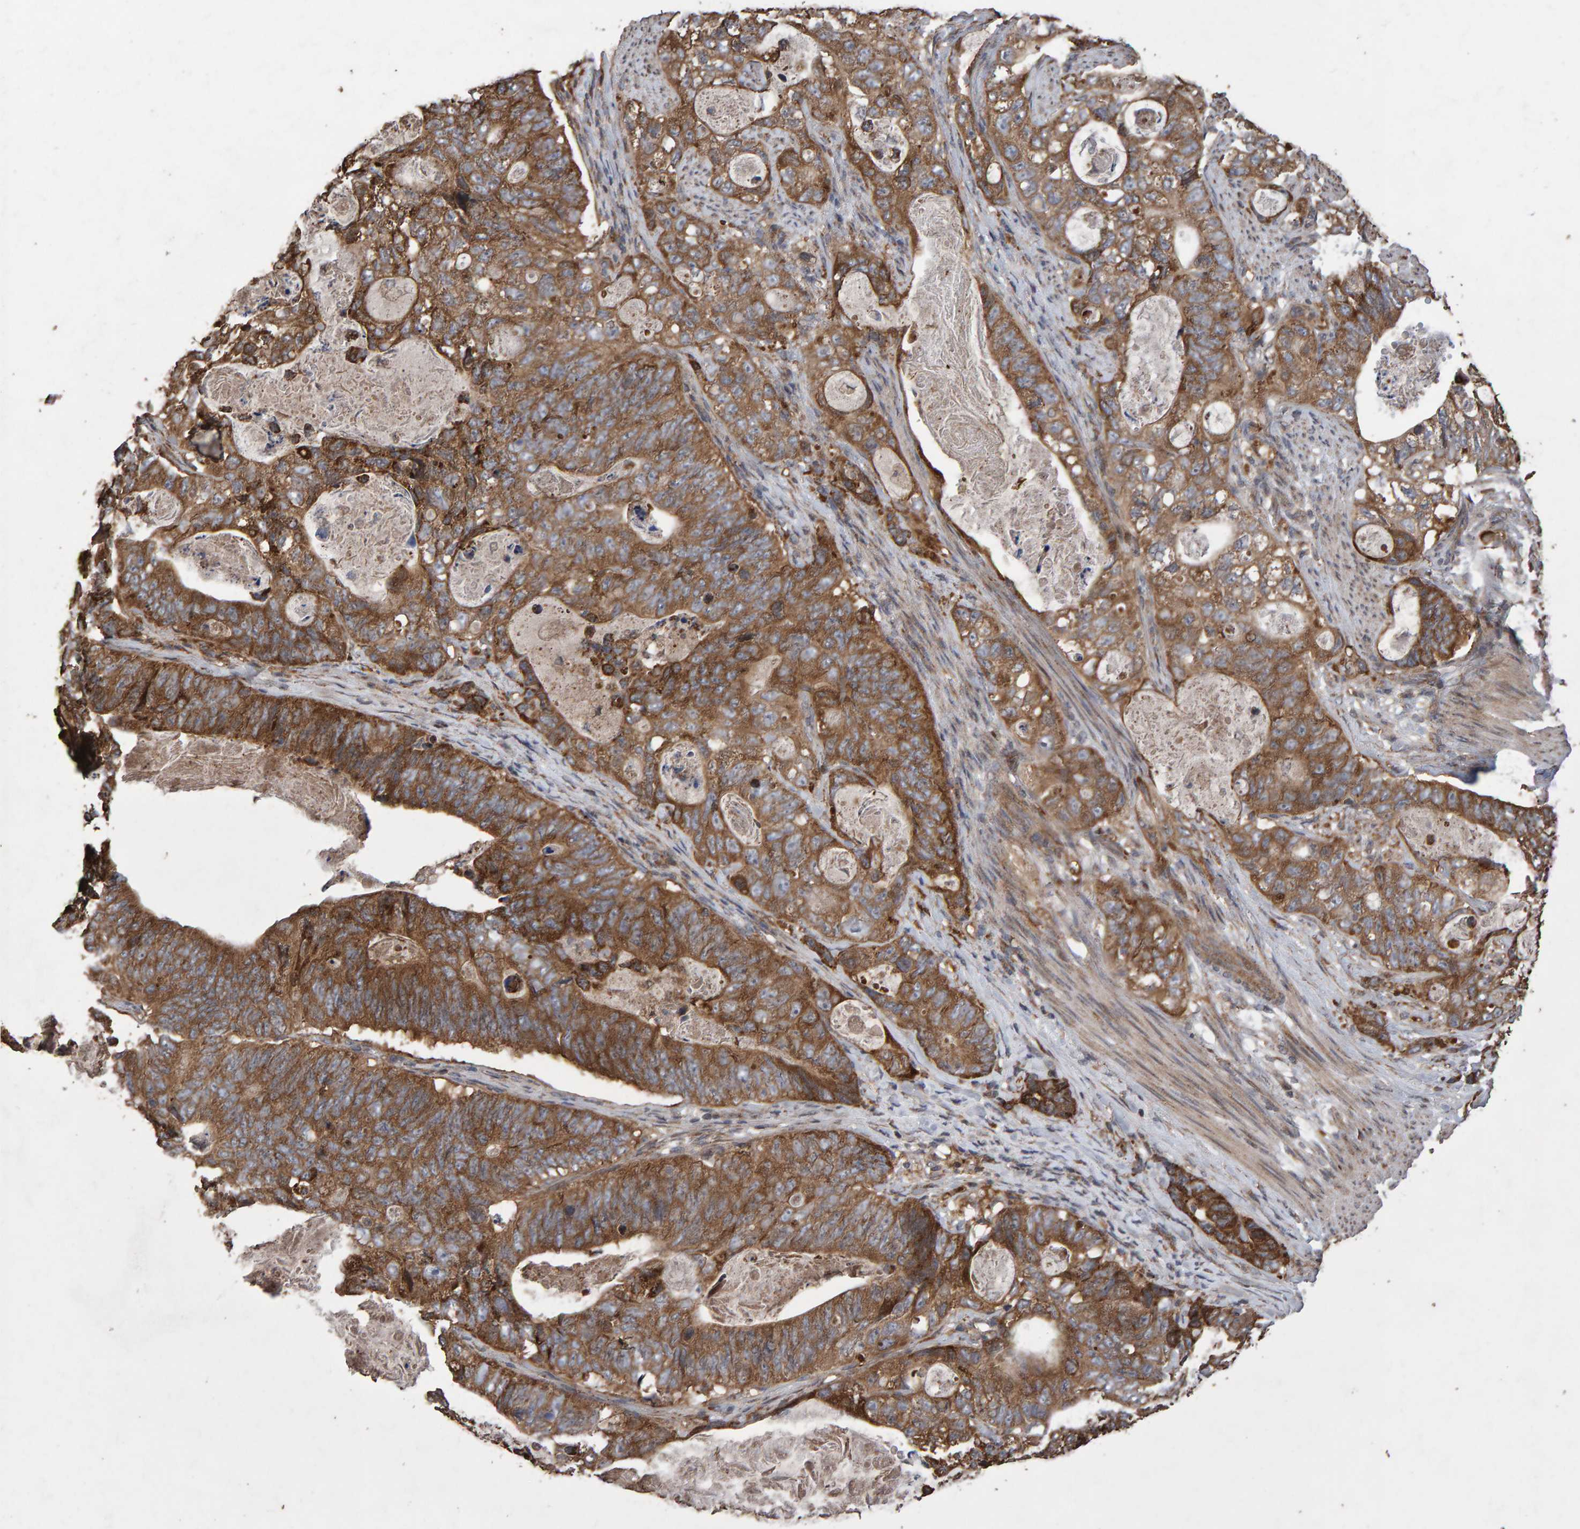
{"staining": {"intensity": "strong", "quantity": ">75%", "location": "cytoplasmic/membranous"}, "tissue": "stomach cancer", "cell_type": "Tumor cells", "image_type": "cancer", "snomed": [{"axis": "morphology", "description": "Normal tissue, NOS"}, {"axis": "morphology", "description": "Adenocarcinoma, NOS"}, {"axis": "topography", "description": "Stomach"}], "caption": "Human stomach cancer (adenocarcinoma) stained with a protein marker shows strong staining in tumor cells.", "gene": "OSBP2", "patient": {"sex": "female", "age": 89}}